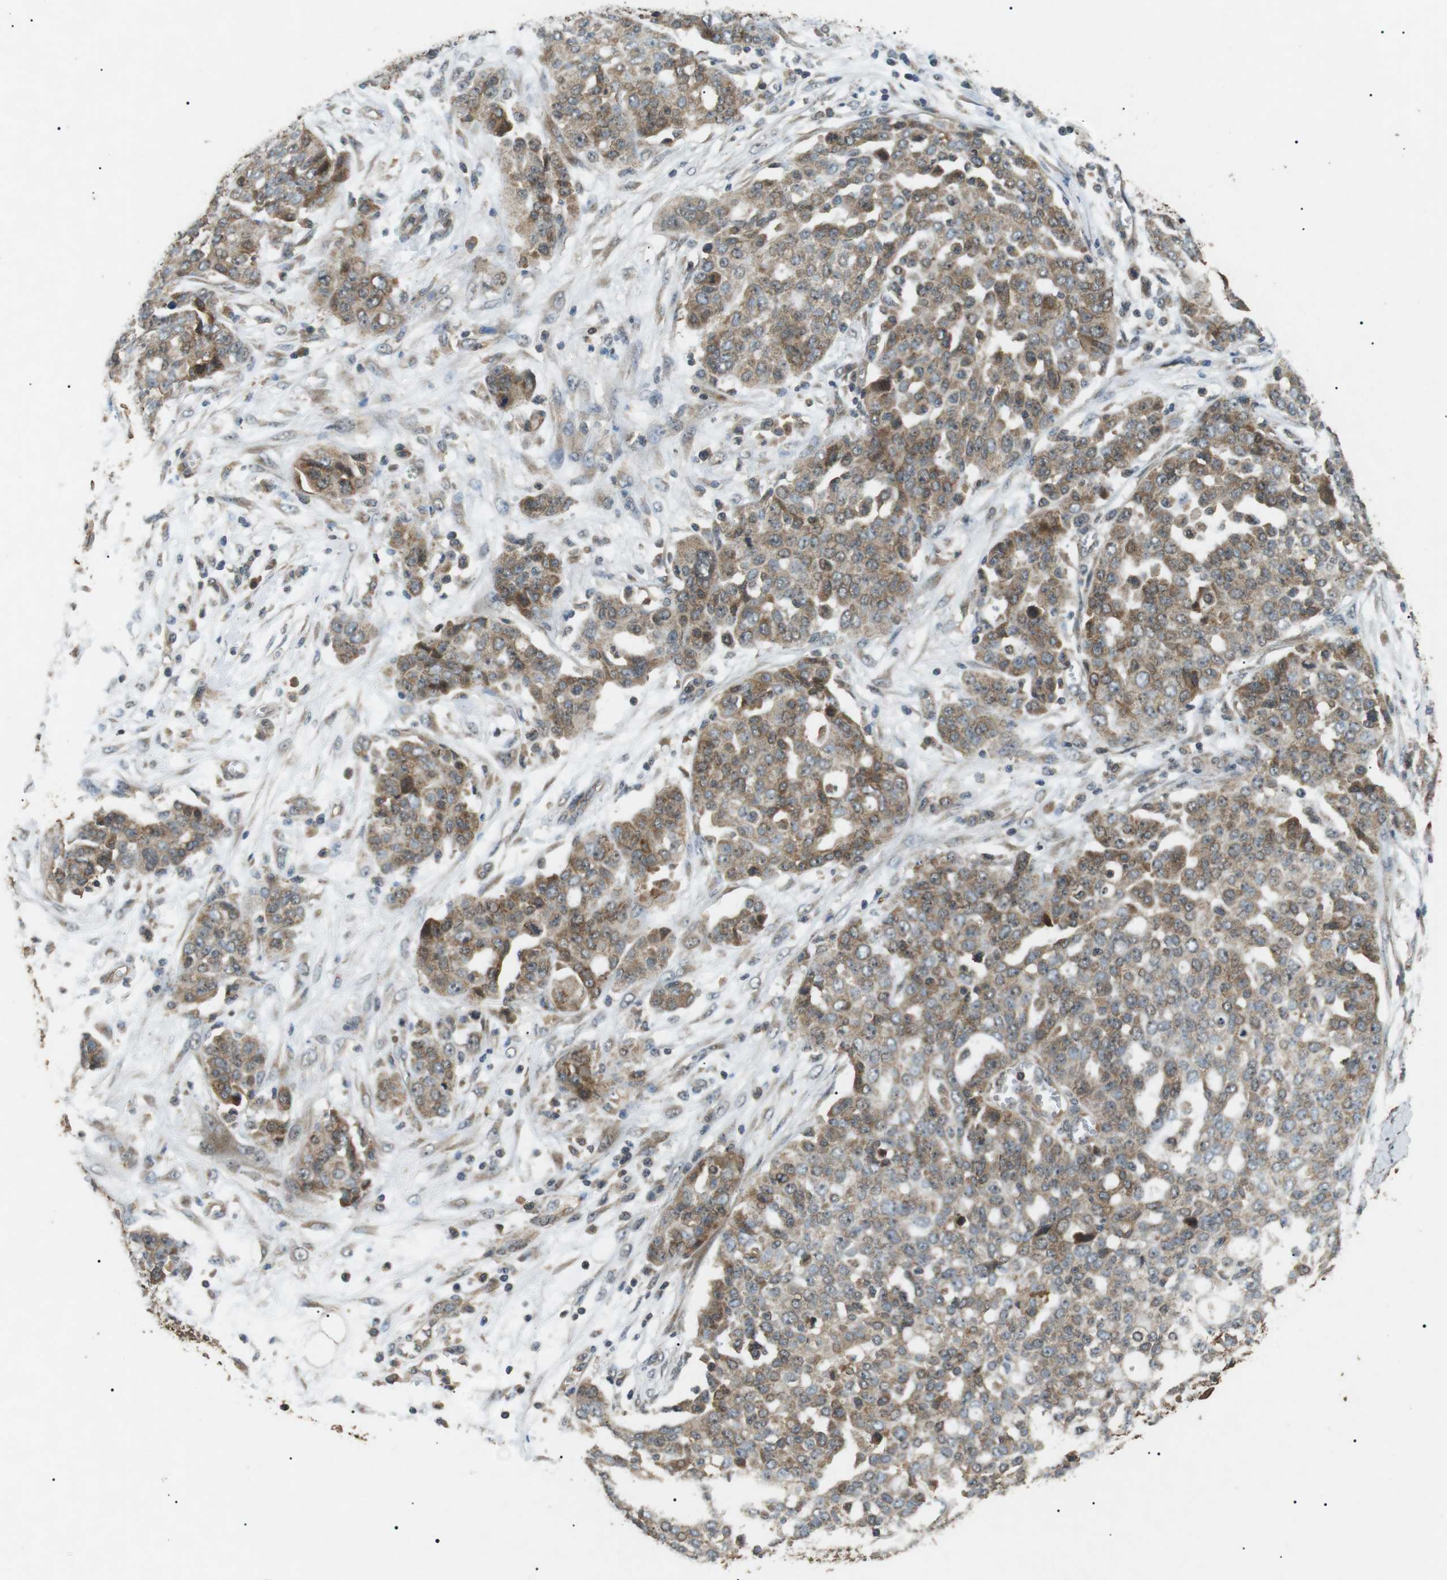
{"staining": {"intensity": "weak", "quantity": ">75%", "location": "cytoplasmic/membranous"}, "tissue": "ovarian cancer", "cell_type": "Tumor cells", "image_type": "cancer", "snomed": [{"axis": "morphology", "description": "Cystadenocarcinoma, serous, NOS"}, {"axis": "topography", "description": "Soft tissue"}, {"axis": "topography", "description": "Ovary"}], "caption": "The immunohistochemical stain labels weak cytoplasmic/membranous staining in tumor cells of ovarian serous cystadenocarcinoma tissue.", "gene": "TBC1D15", "patient": {"sex": "female", "age": 57}}